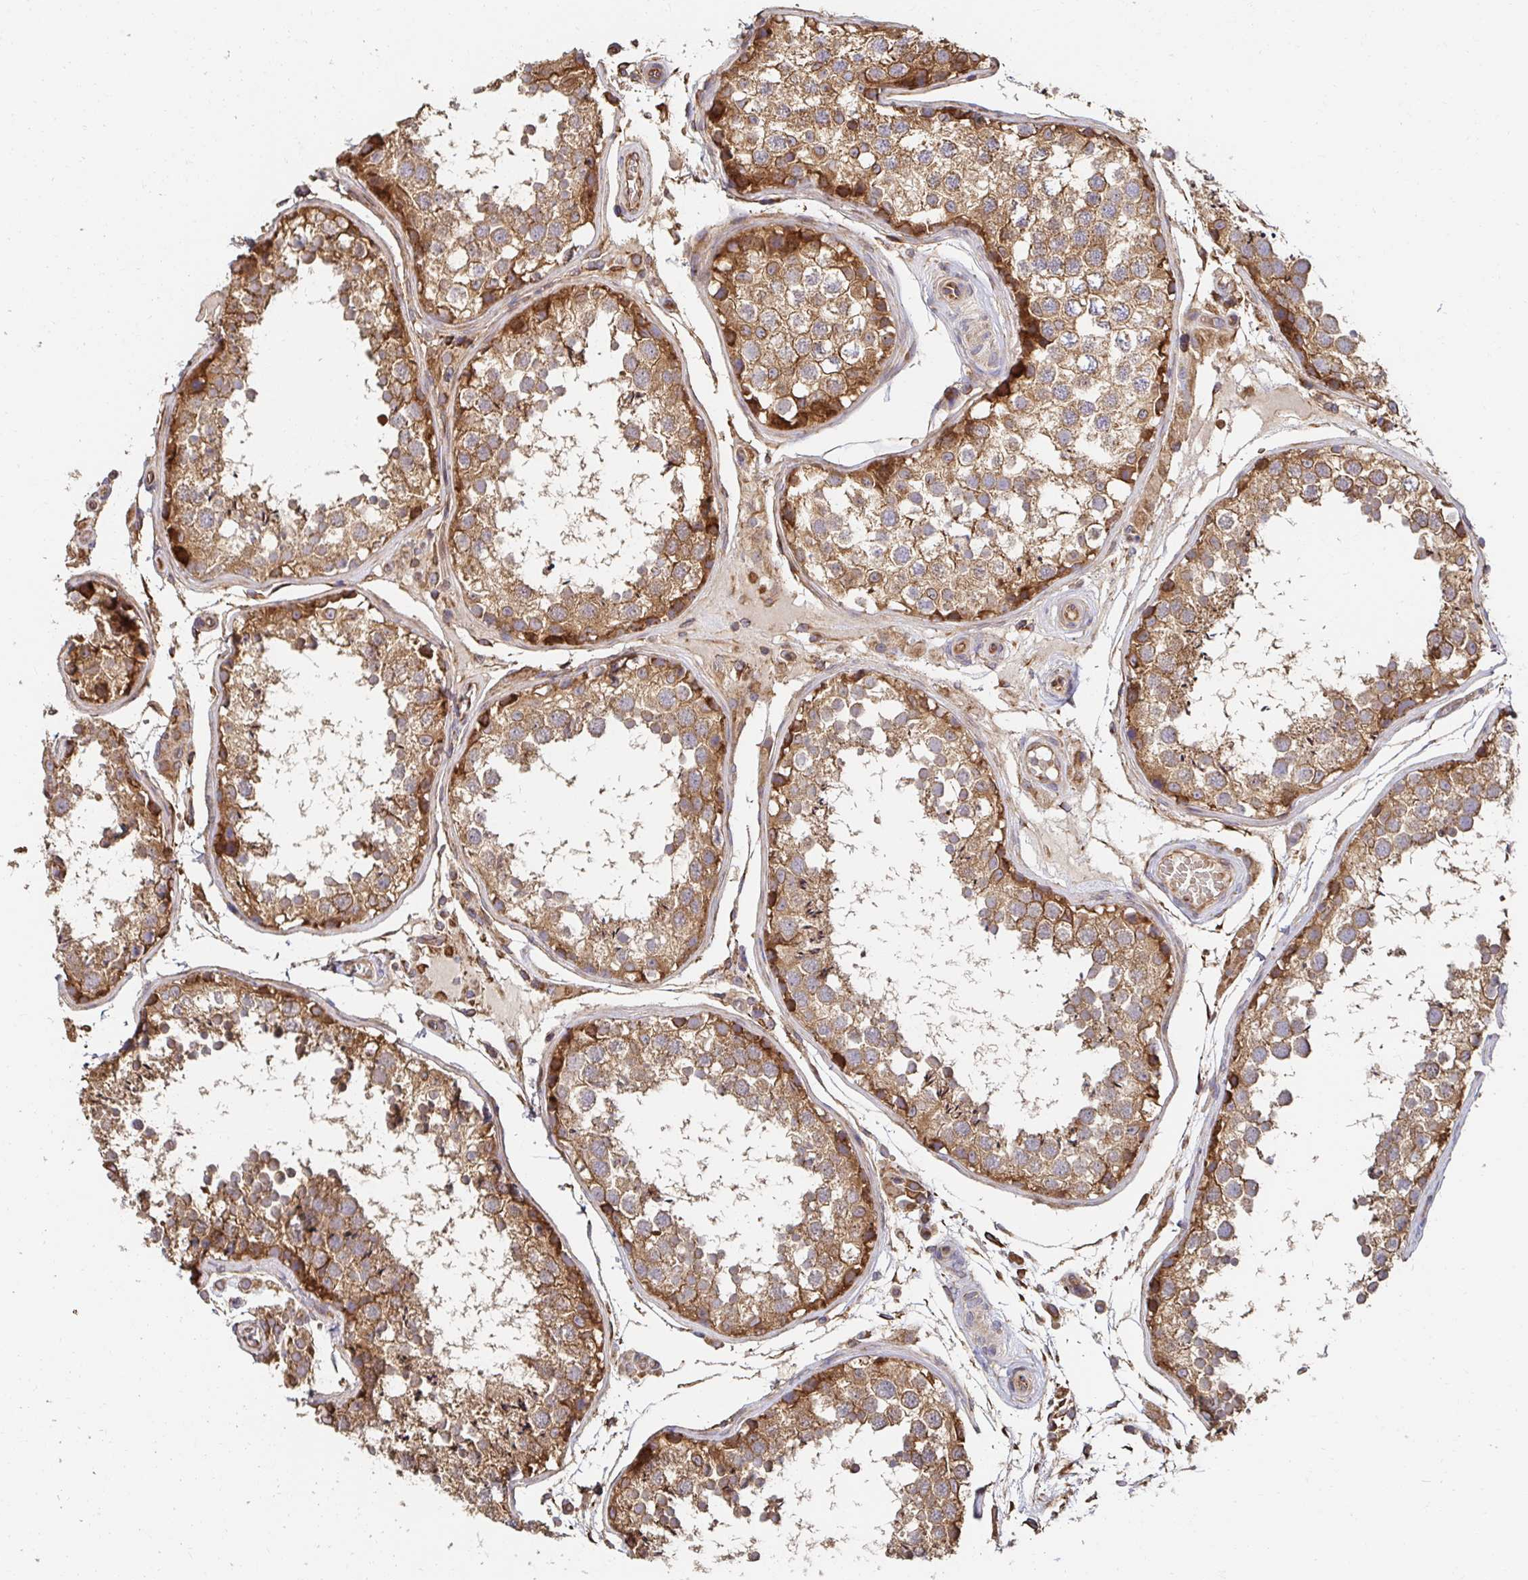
{"staining": {"intensity": "moderate", "quantity": ">75%", "location": "cytoplasmic/membranous"}, "tissue": "testis", "cell_type": "Cells in seminiferous ducts", "image_type": "normal", "snomed": [{"axis": "morphology", "description": "Normal tissue, NOS"}, {"axis": "topography", "description": "Testis"}], "caption": "Protein expression analysis of benign testis exhibits moderate cytoplasmic/membranous staining in approximately >75% of cells in seminiferous ducts. (DAB (3,3'-diaminobenzidine) IHC with brightfield microscopy, high magnification).", "gene": "APBB1", "patient": {"sex": "male", "age": 29}}